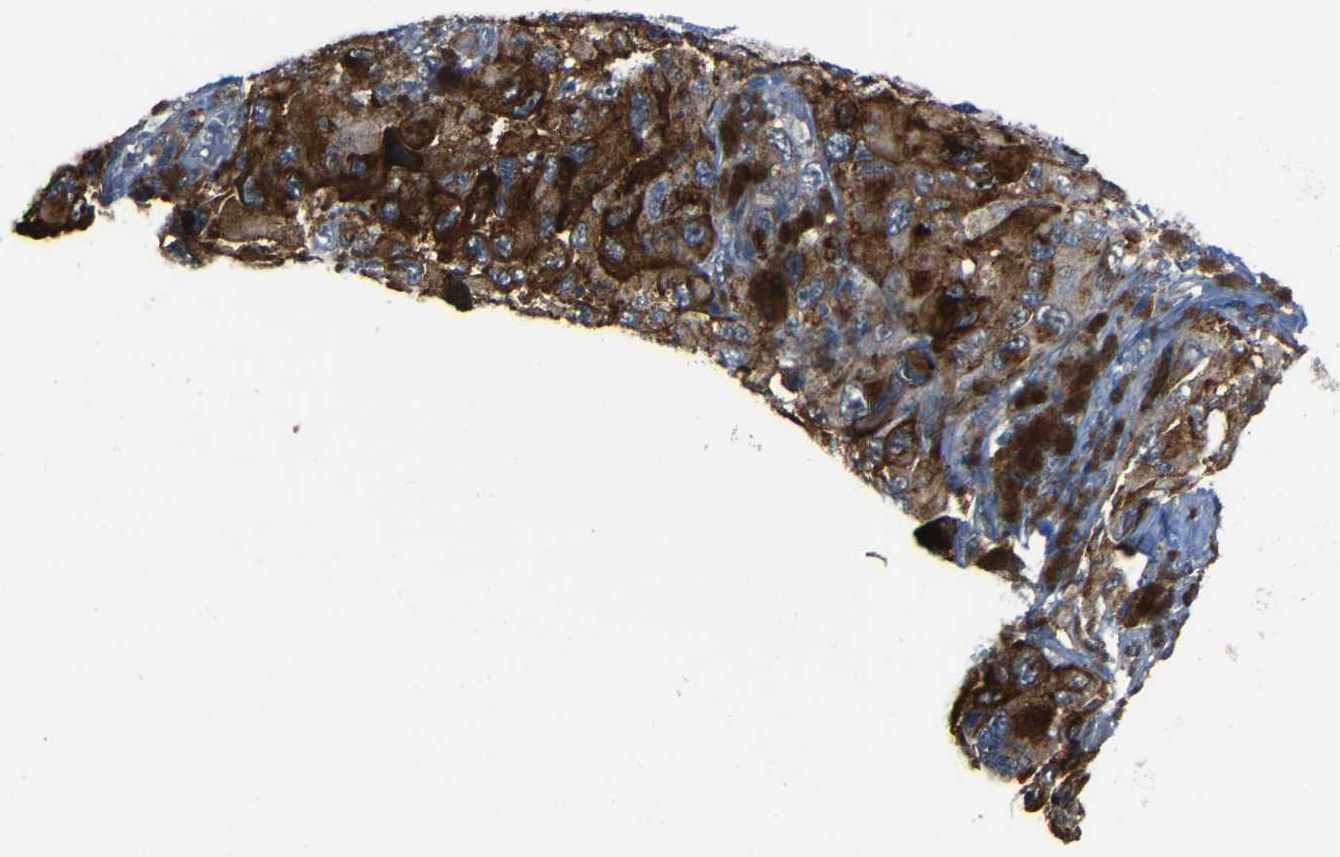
{"staining": {"intensity": "moderate", "quantity": ">75%", "location": "cytoplasmic/membranous,nuclear"}, "tissue": "melanoma", "cell_type": "Tumor cells", "image_type": "cancer", "snomed": [{"axis": "morphology", "description": "Malignant melanoma, NOS"}, {"axis": "topography", "description": "Skin"}], "caption": "IHC micrograph of neoplastic tissue: human melanoma stained using immunohistochemistry demonstrates medium levels of moderate protein expression localized specifically in the cytoplasmic/membranous and nuclear of tumor cells, appearing as a cytoplasmic/membranous and nuclear brown color.", "gene": "DNAJC5", "patient": {"sex": "female", "age": 73}}